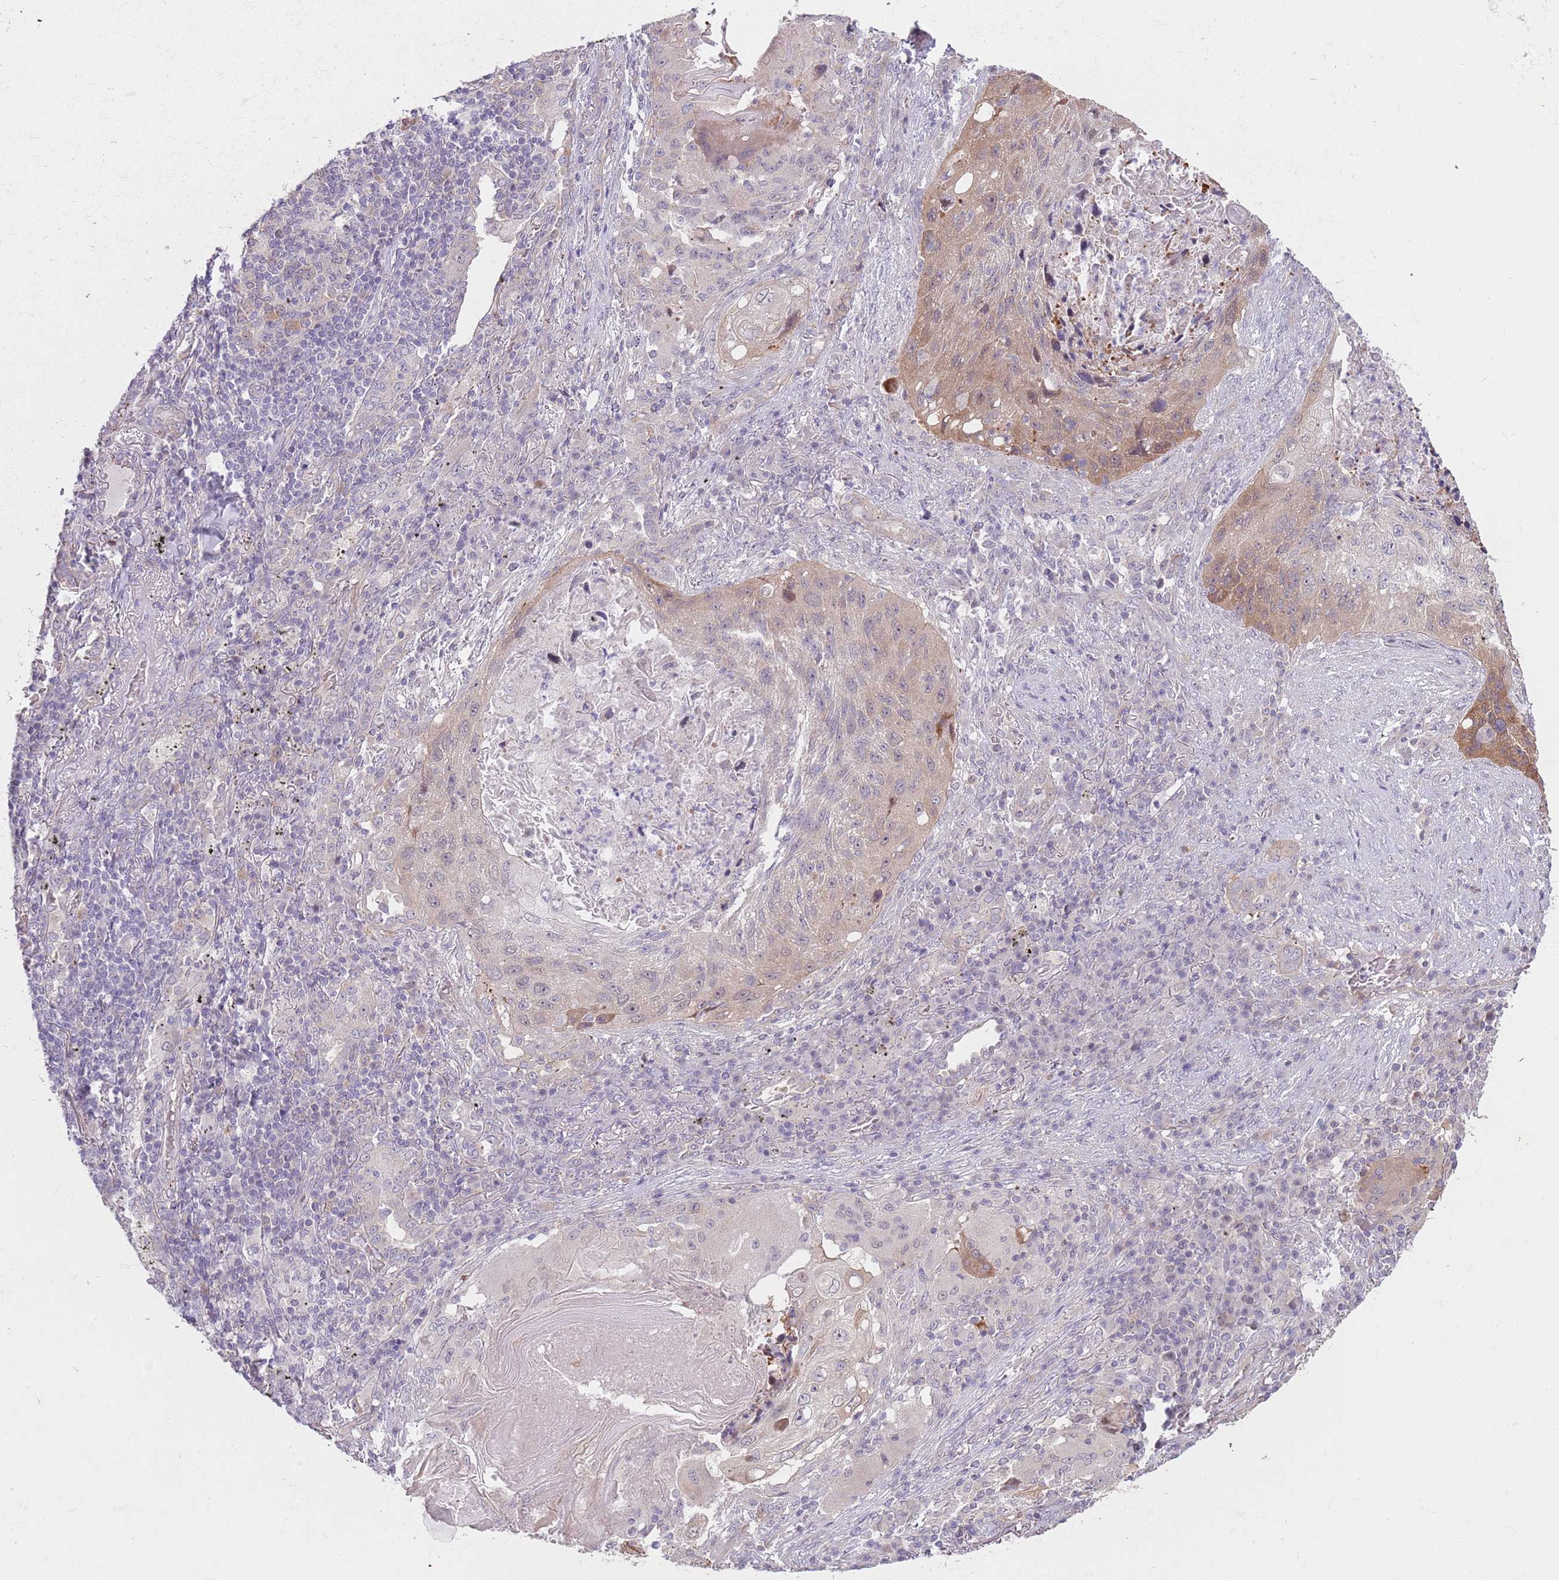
{"staining": {"intensity": "moderate", "quantity": "<25%", "location": "cytoplasmic/membranous"}, "tissue": "lung cancer", "cell_type": "Tumor cells", "image_type": "cancer", "snomed": [{"axis": "morphology", "description": "Squamous cell carcinoma, NOS"}, {"axis": "topography", "description": "Lung"}], "caption": "Tumor cells reveal low levels of moderate cytoplasmic/membranous positivity in approximately <25% of cells in lung cancer.", "gene": "LDHD", "patient": {"sex": "female", "age": 63}}